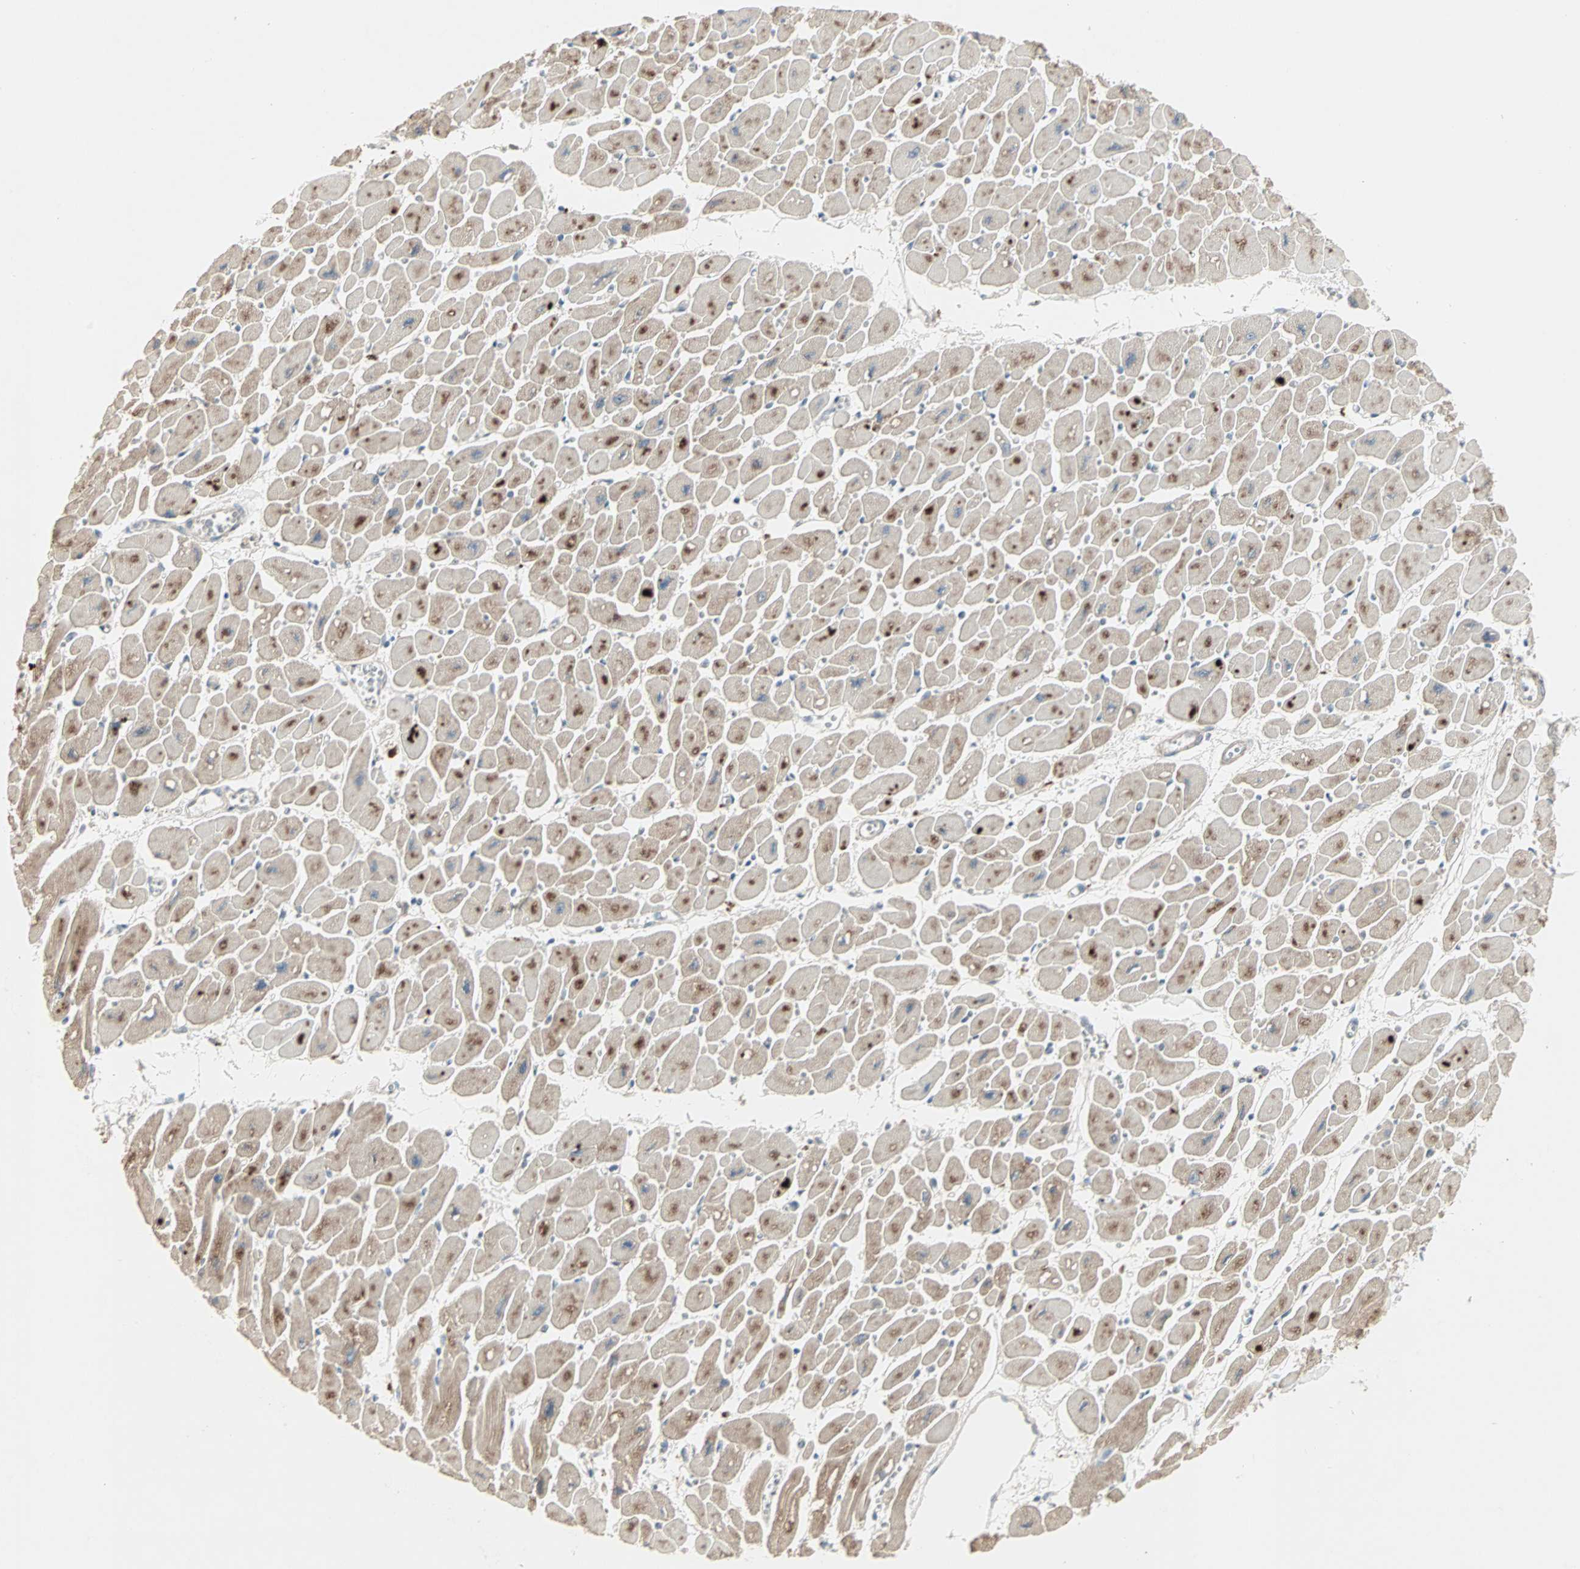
{"staining": {"intensity": "moderate", "quantity": "25%-75%", "location": "cytoplasmic/membranous"}, "tissue": "heart muscle", "cell_type": "Cardiomyocytes", "image_type": "normal", "snomed": [{"axis": "morphology", "description": "Normal tissue, NOS"}, {"axis": "topography", "description": "Heart"}], "caption": "Protein staining exhibits moderate cytoplasmic/membranous staining in about 25%-75% of cardiomyocytes in normal heart muscle.", "gene": "JMJD7", "patient": {"sex": "female", "age": 54}}